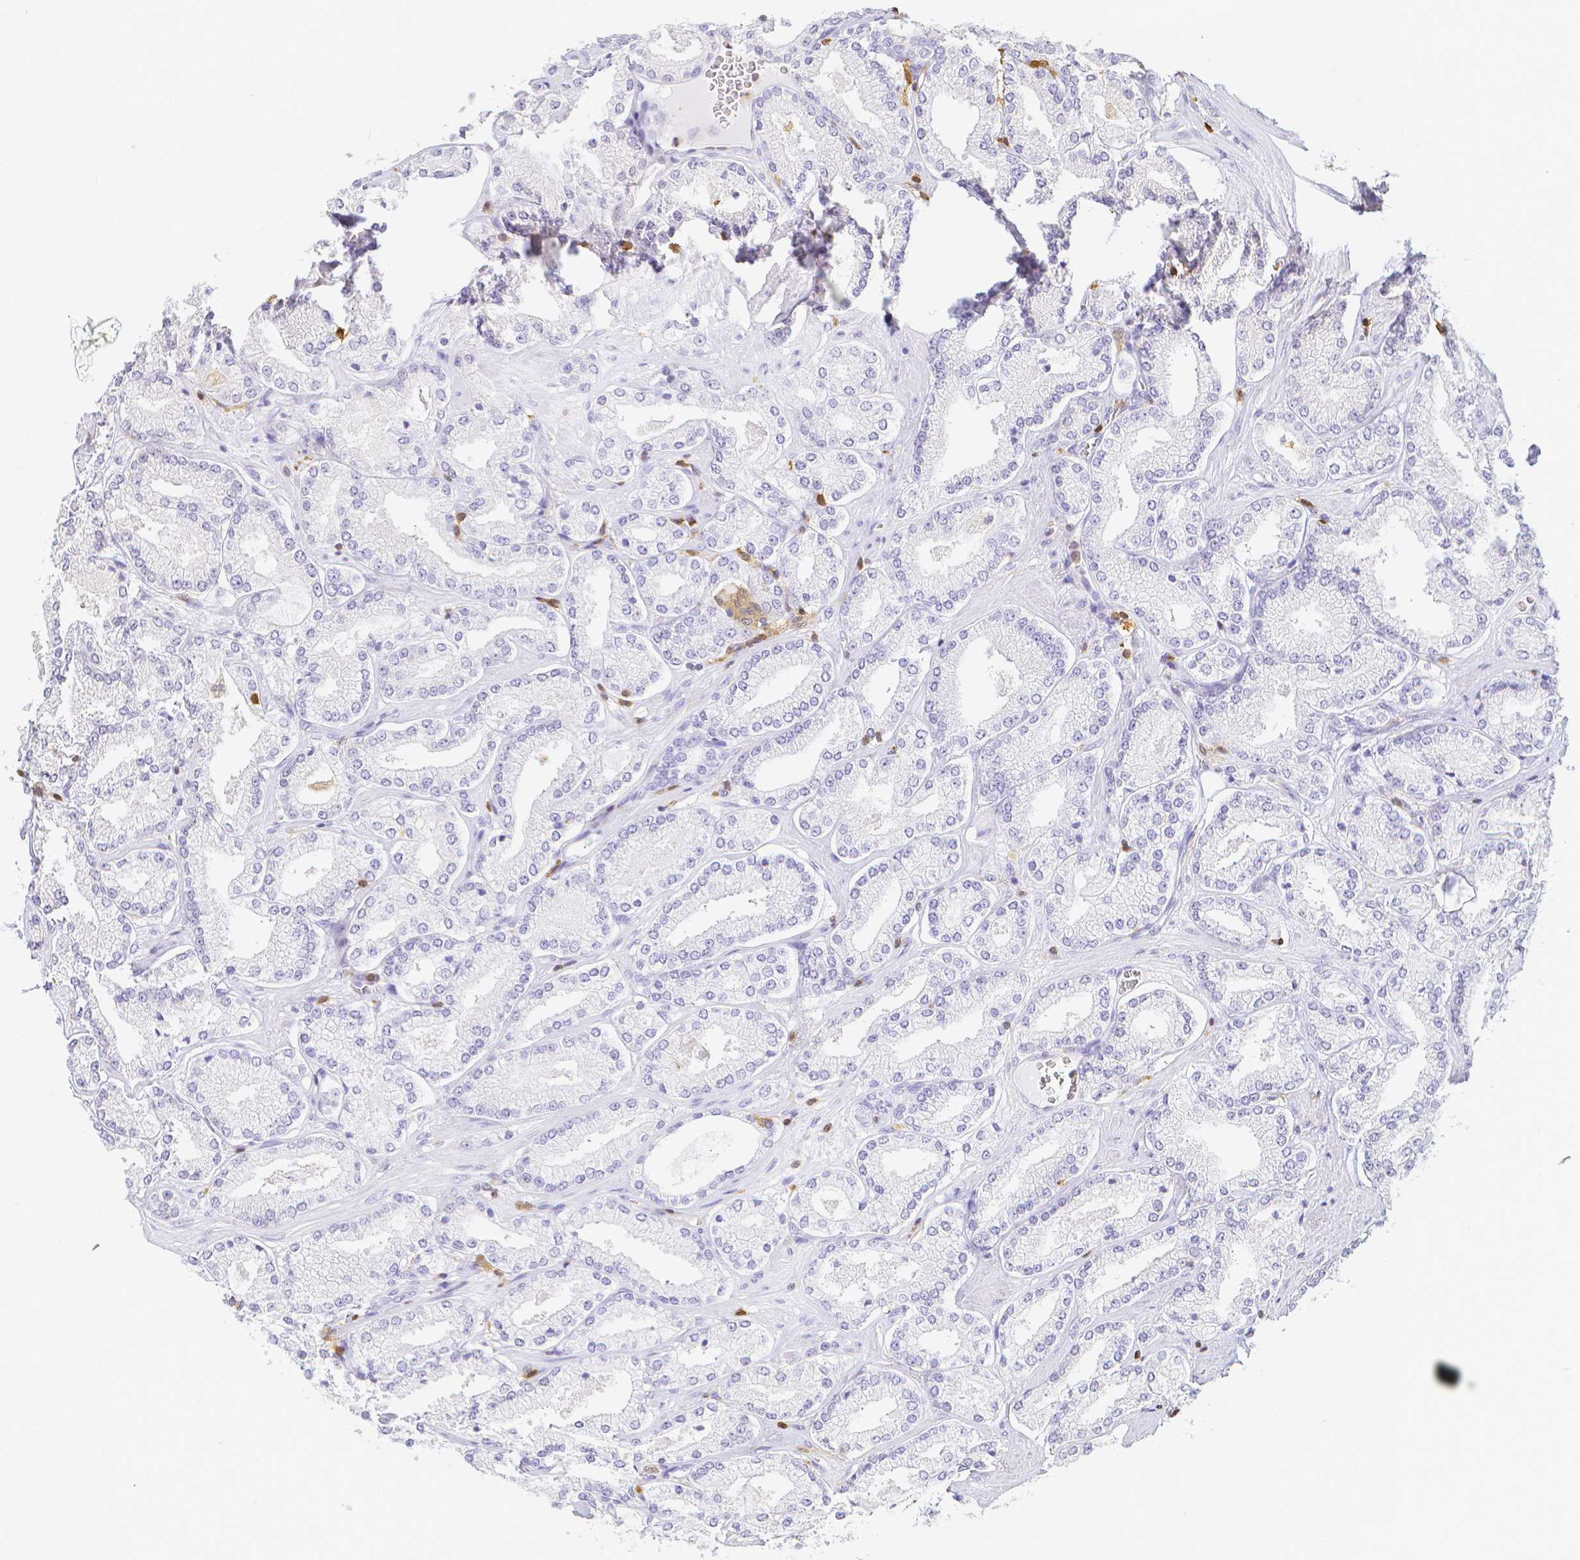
{"staining": {"intensity": "negative", "quantity": "none", "location": "none"}, "tissue": "prostate cancer", "cell_type": "Tumor cells", "image_type": "cancer", "snomed": [{"axis": "morphology", "description": "Adenocarcinoma, High grade"}, {"axis": "topography", "description": "Prostate"}], "caption": "DAB (3,3'-diaminobenzidine) immunohistochemical staining of prostate cancer (adenocarcinoma (high-grade)) shows no significant expression in tumor cells.", "gene": "COTL1", "patient": {"sex": "male", "age": 63}}